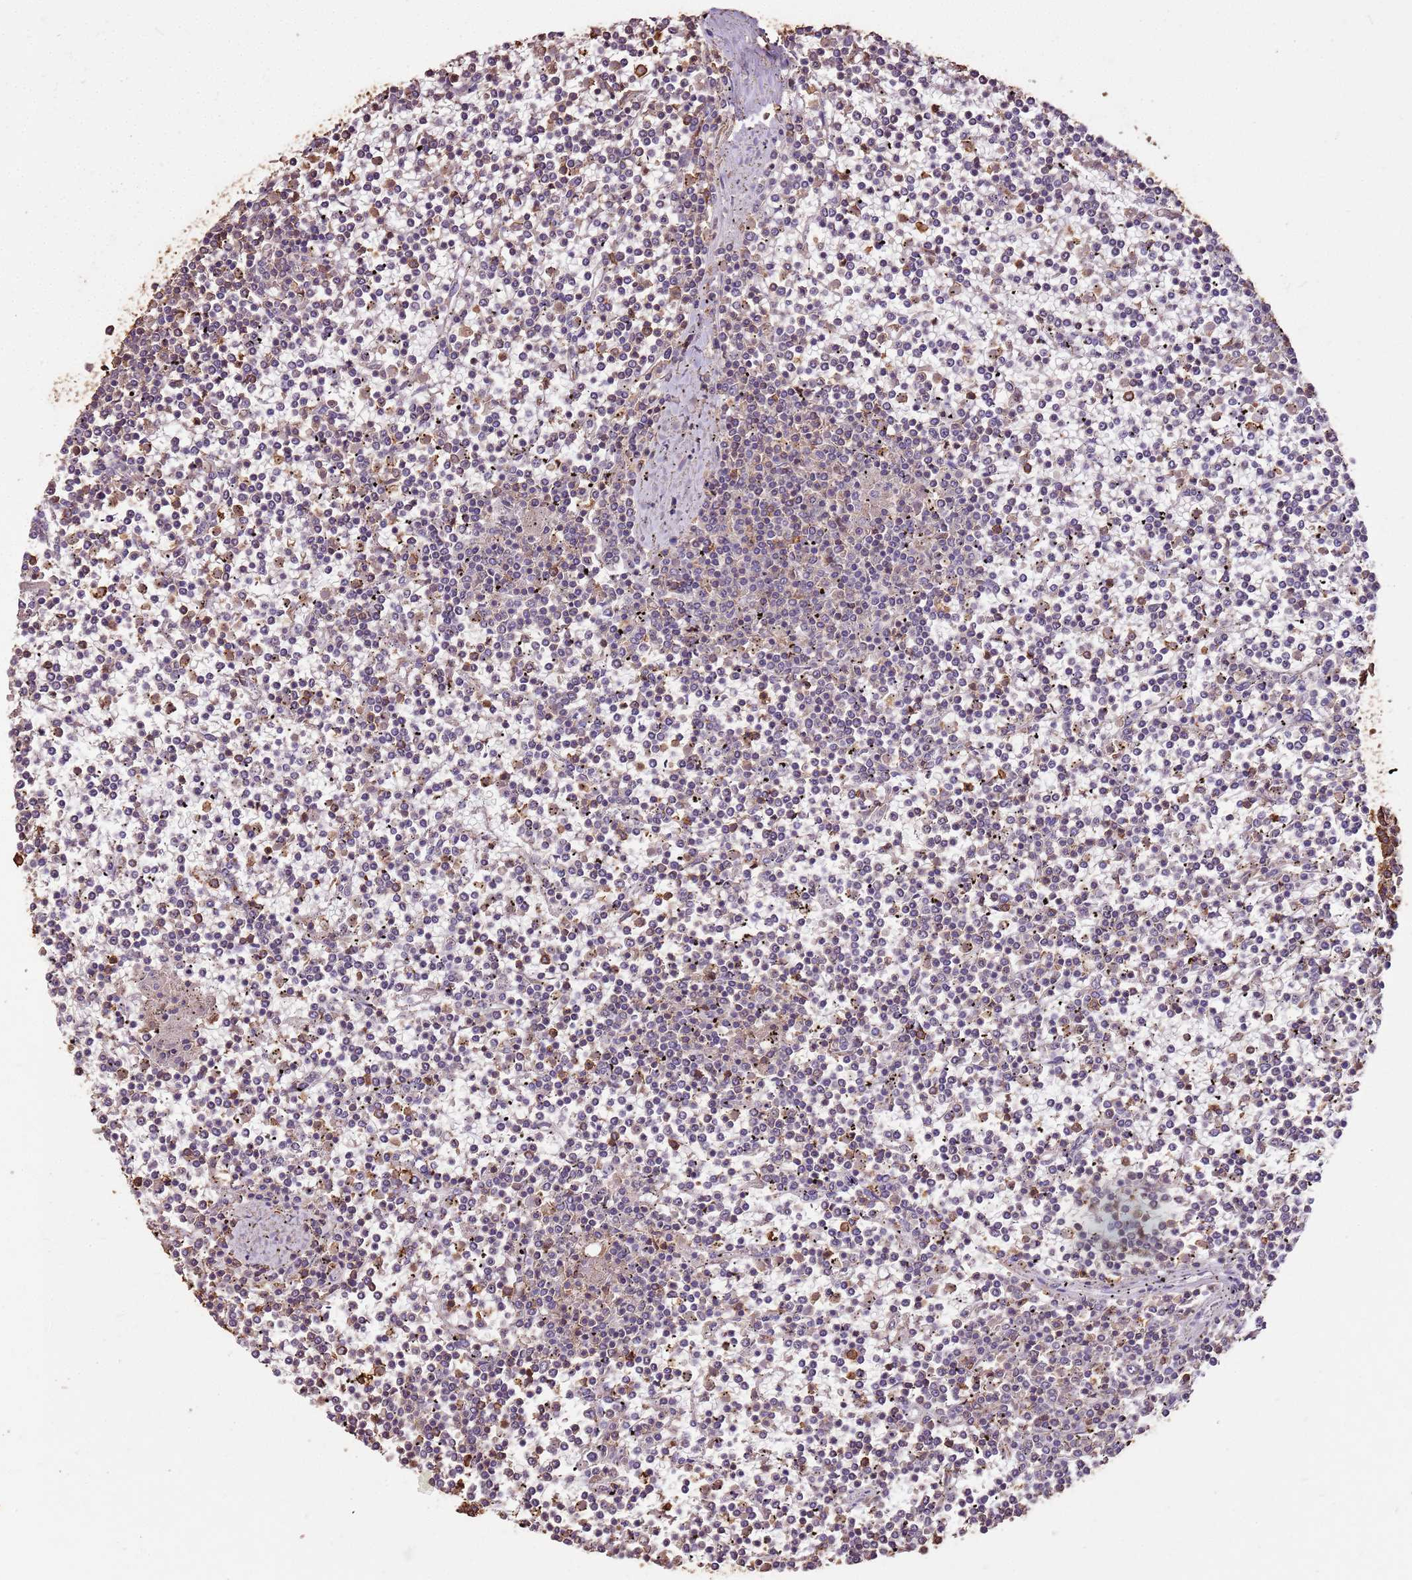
{"staining": {"intensity": "moderate", "quantity": "<25%", "location": "cytoplasmic/membranous"}, "tissue": "lymphoma", "cell_type": "Tumor cells", "image_type": "cancer", "snomed": [{"axis": "morphology", "description": "Malignant lymphoma, non-Hodgkin's type, Low grade"}, {"axis": "topography", "description": "Spleen"}], "caption": "The histopathology image displays immunohistochemical staining of low-grade malignant lymphoma, non-Hodgkin's type. There is moderate cytoplasmic/membranous expression is seen in approximately <25% of tumor cells.", "gene": "ARL10", "patient": {"sex": "female", "age": 19}}